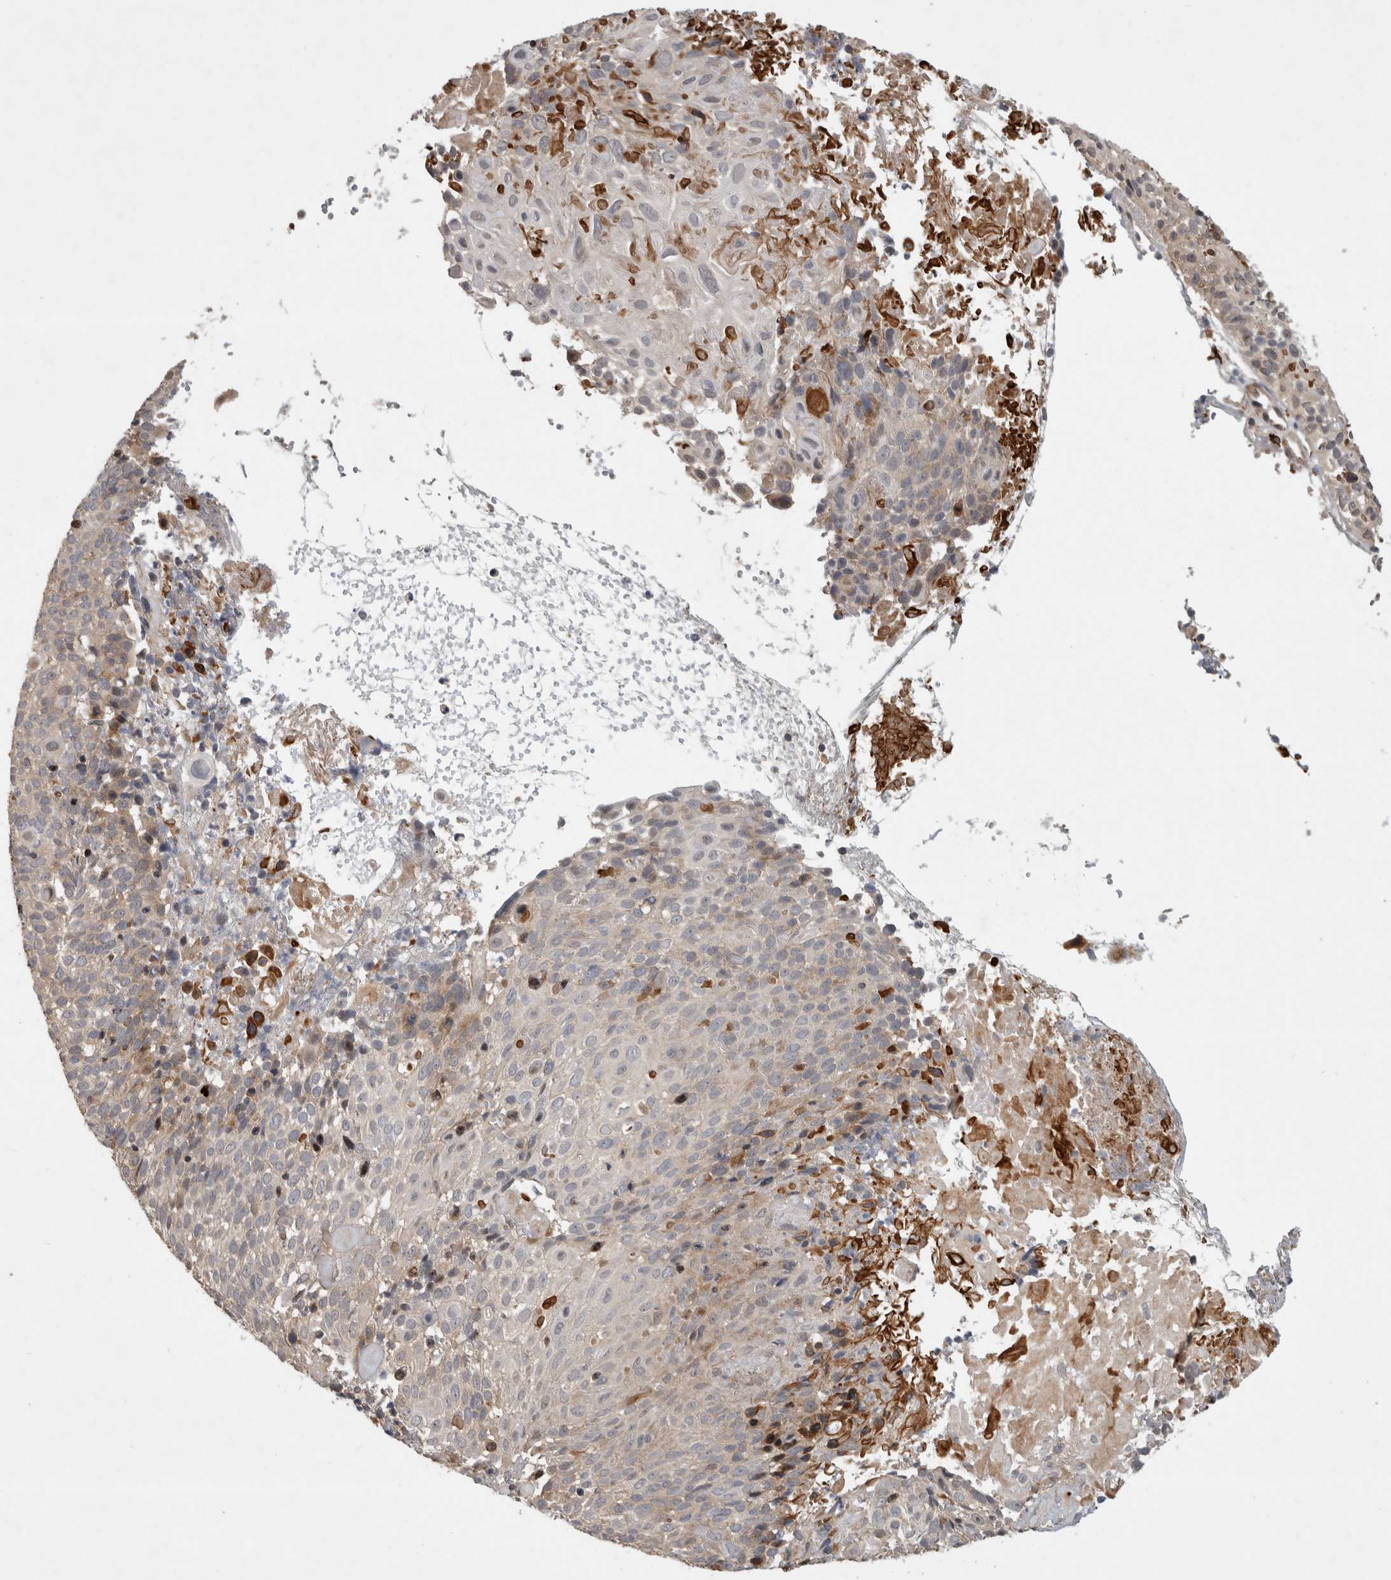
{"staining": {"intensity": "negative", "quantity": "none", "location": "none"}, "tissue": "cervical cancer", "cell_type": "Tumor cells", "image_type": "cancer", "snomed": [{"axis": "morphology", "description": "Squamous cell carcinoma, NOS"}, {"axis": "topography", "description": "Cervix"}], "caption": "High power microscopy histopathology image of an IHC micrograph of cervical cancer (squamous cell carcinoma), revealing no significant positivity in tumor cells. Brightfield microscopy of immunohistochemistry stained with DAB (brown) and hematoxylin (blue), captured at high magnification.", "gene": "SERAC1", "patient": {"sex": "female", "age": 74}}